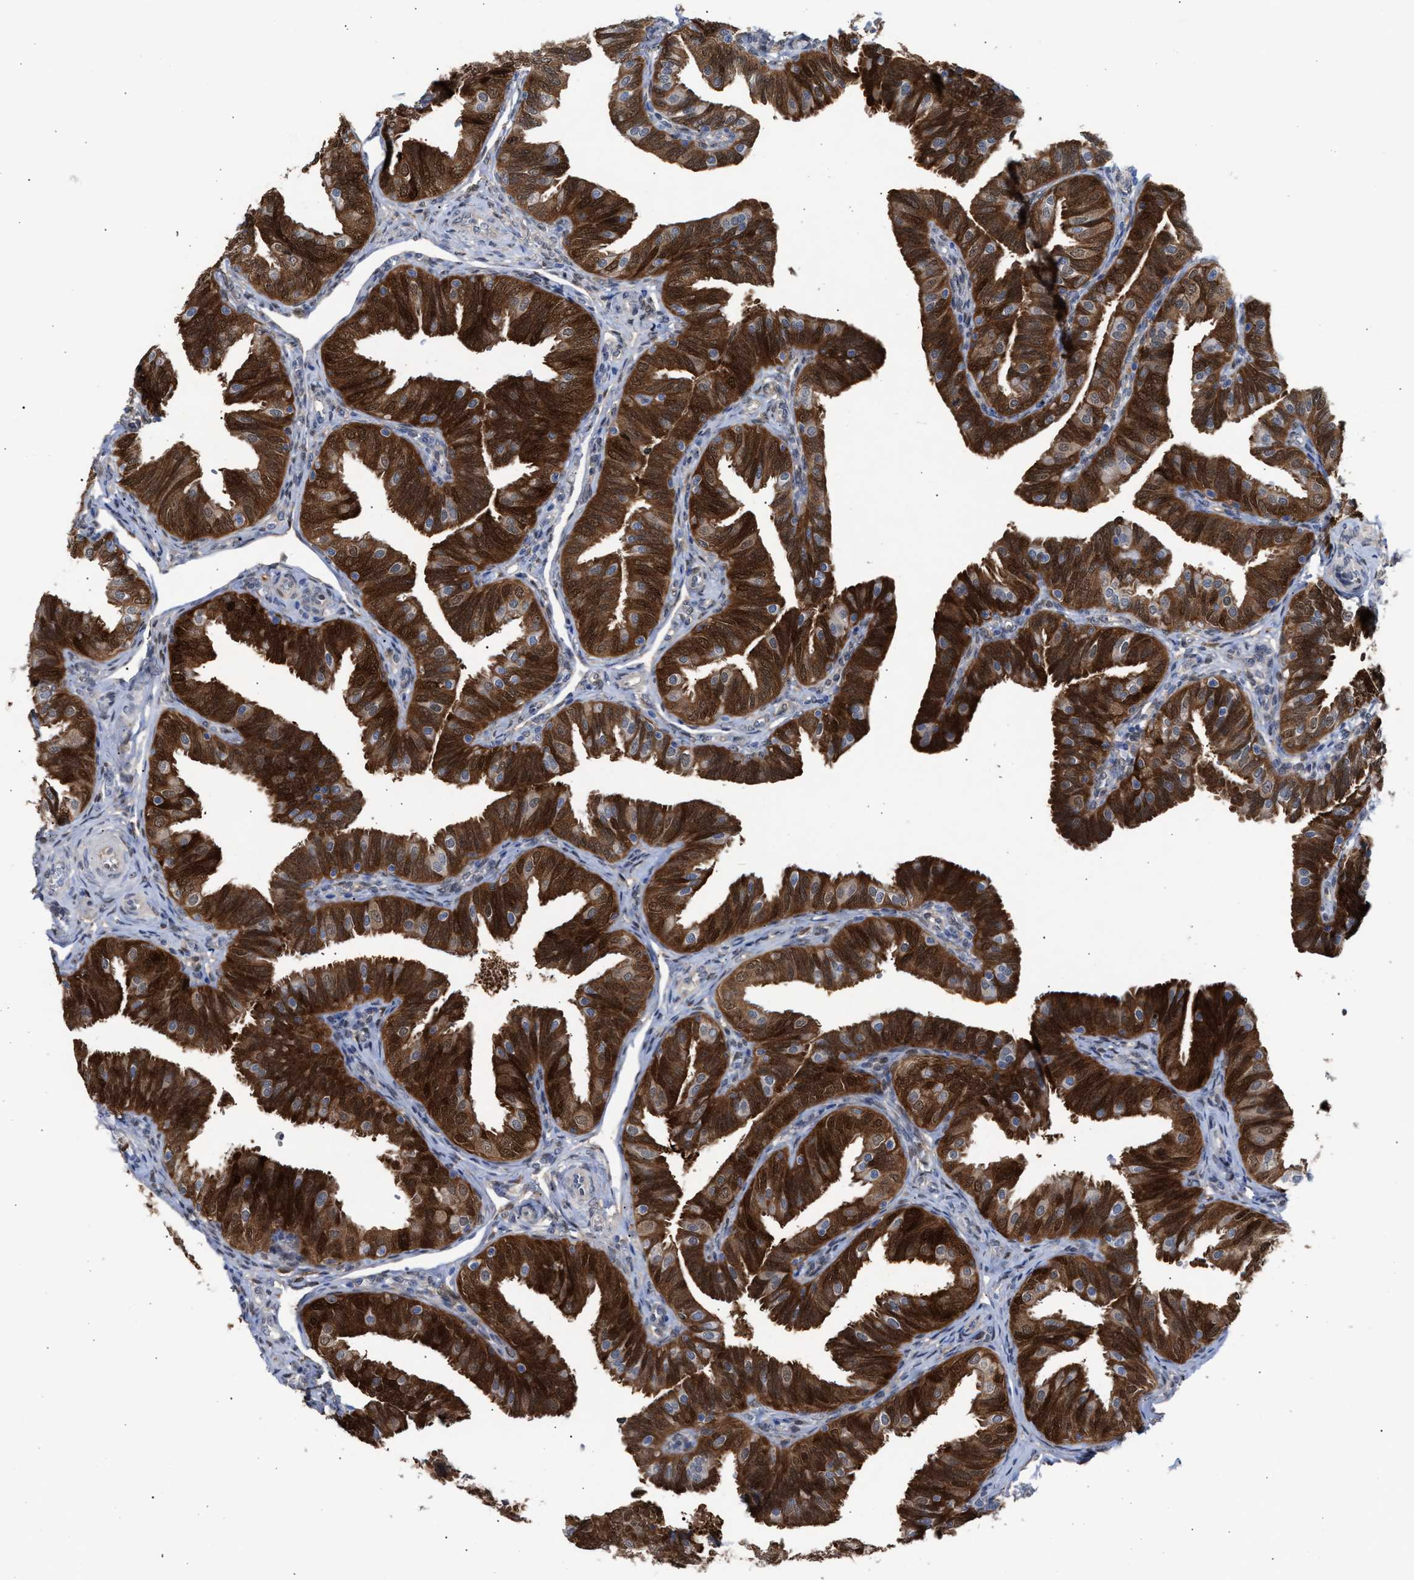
{"staining": {"intensity": "strong", "quantity": ">75%", "location": "cytoplasmic/membranous"}, "tissue": "fallopian tube", "cell_type": "Glandular cells", "image_type": "normal", "snomed": [{"axis": "morphology", "description": "Normal tissue, NOS"}, {"axis": "topography", "description": "Fallopian tube"}], "caption": "DAB immunohistochemical staining of benign human fallopian tube displays strong cytoplasmic/membranous protein positivity in approximately >75% of glandular cells.", "gene": "TP53I3", "patient": {"sex": "female", "age": 35}}